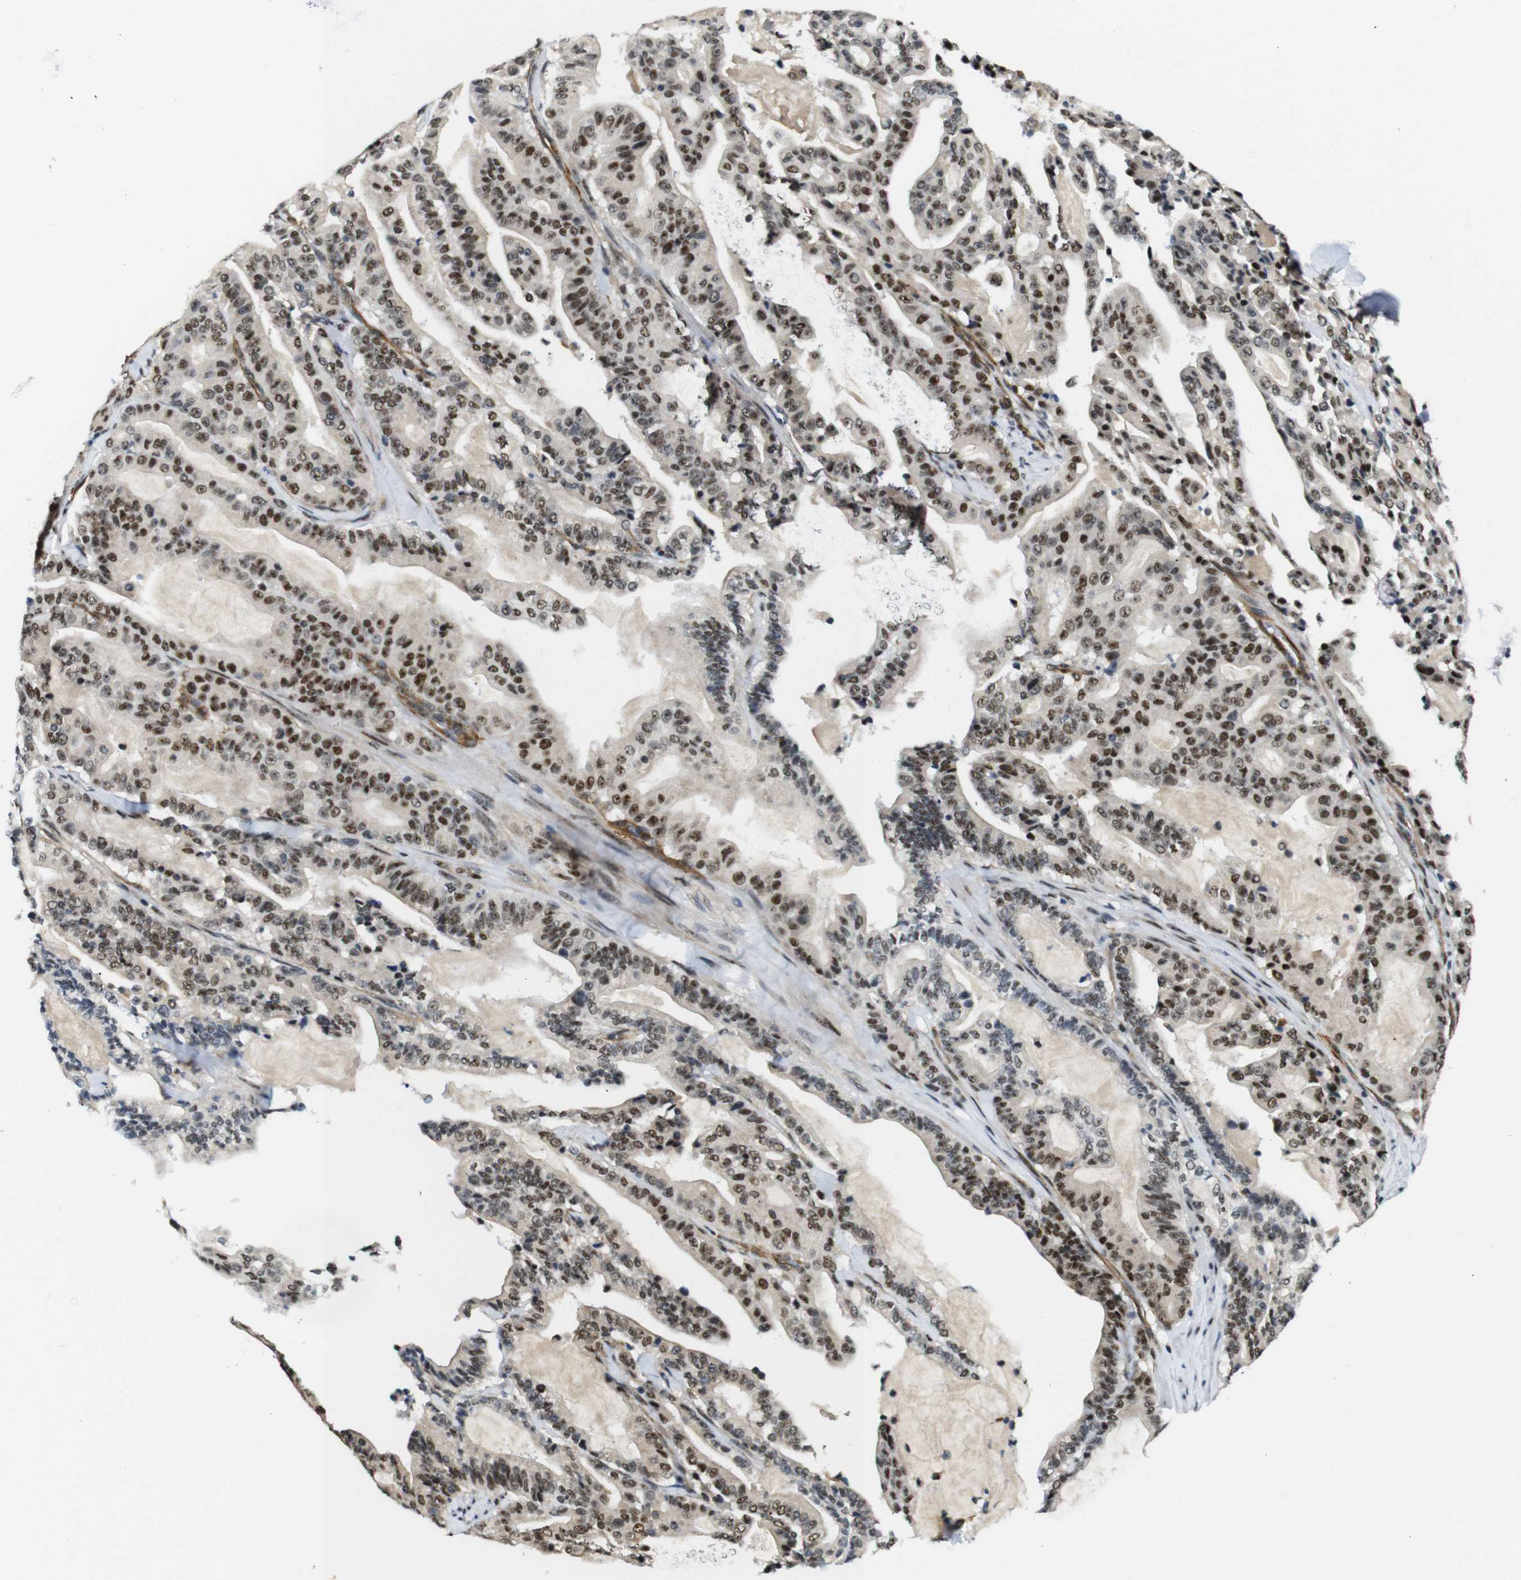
{"staining": {"intensity": "moderate", "quantity": ">75%", "location": "nuclear"}, "tissue": "pancreatic cancer", "cell_type": "Tumor cells", "image_type": "cancer", "snomed": [{"axis": "morphology", "description": "Adenocarcinoma, NOS"}, {"axis": "topography", "description": "Pancreas"}], "caption": "IHC of human pancreatic cancer (adenocarcinoma) shows medium levels of moderate nuclear expression in about >75% of tumor cells. (Stains: DAB (3,3'-diaminobenzidine) in brown, nuclei in blue, Microscopy: brightfield microscopy at high magnification).", "gene": "PARN", "patient": {"sex": "male", "age": 63}}